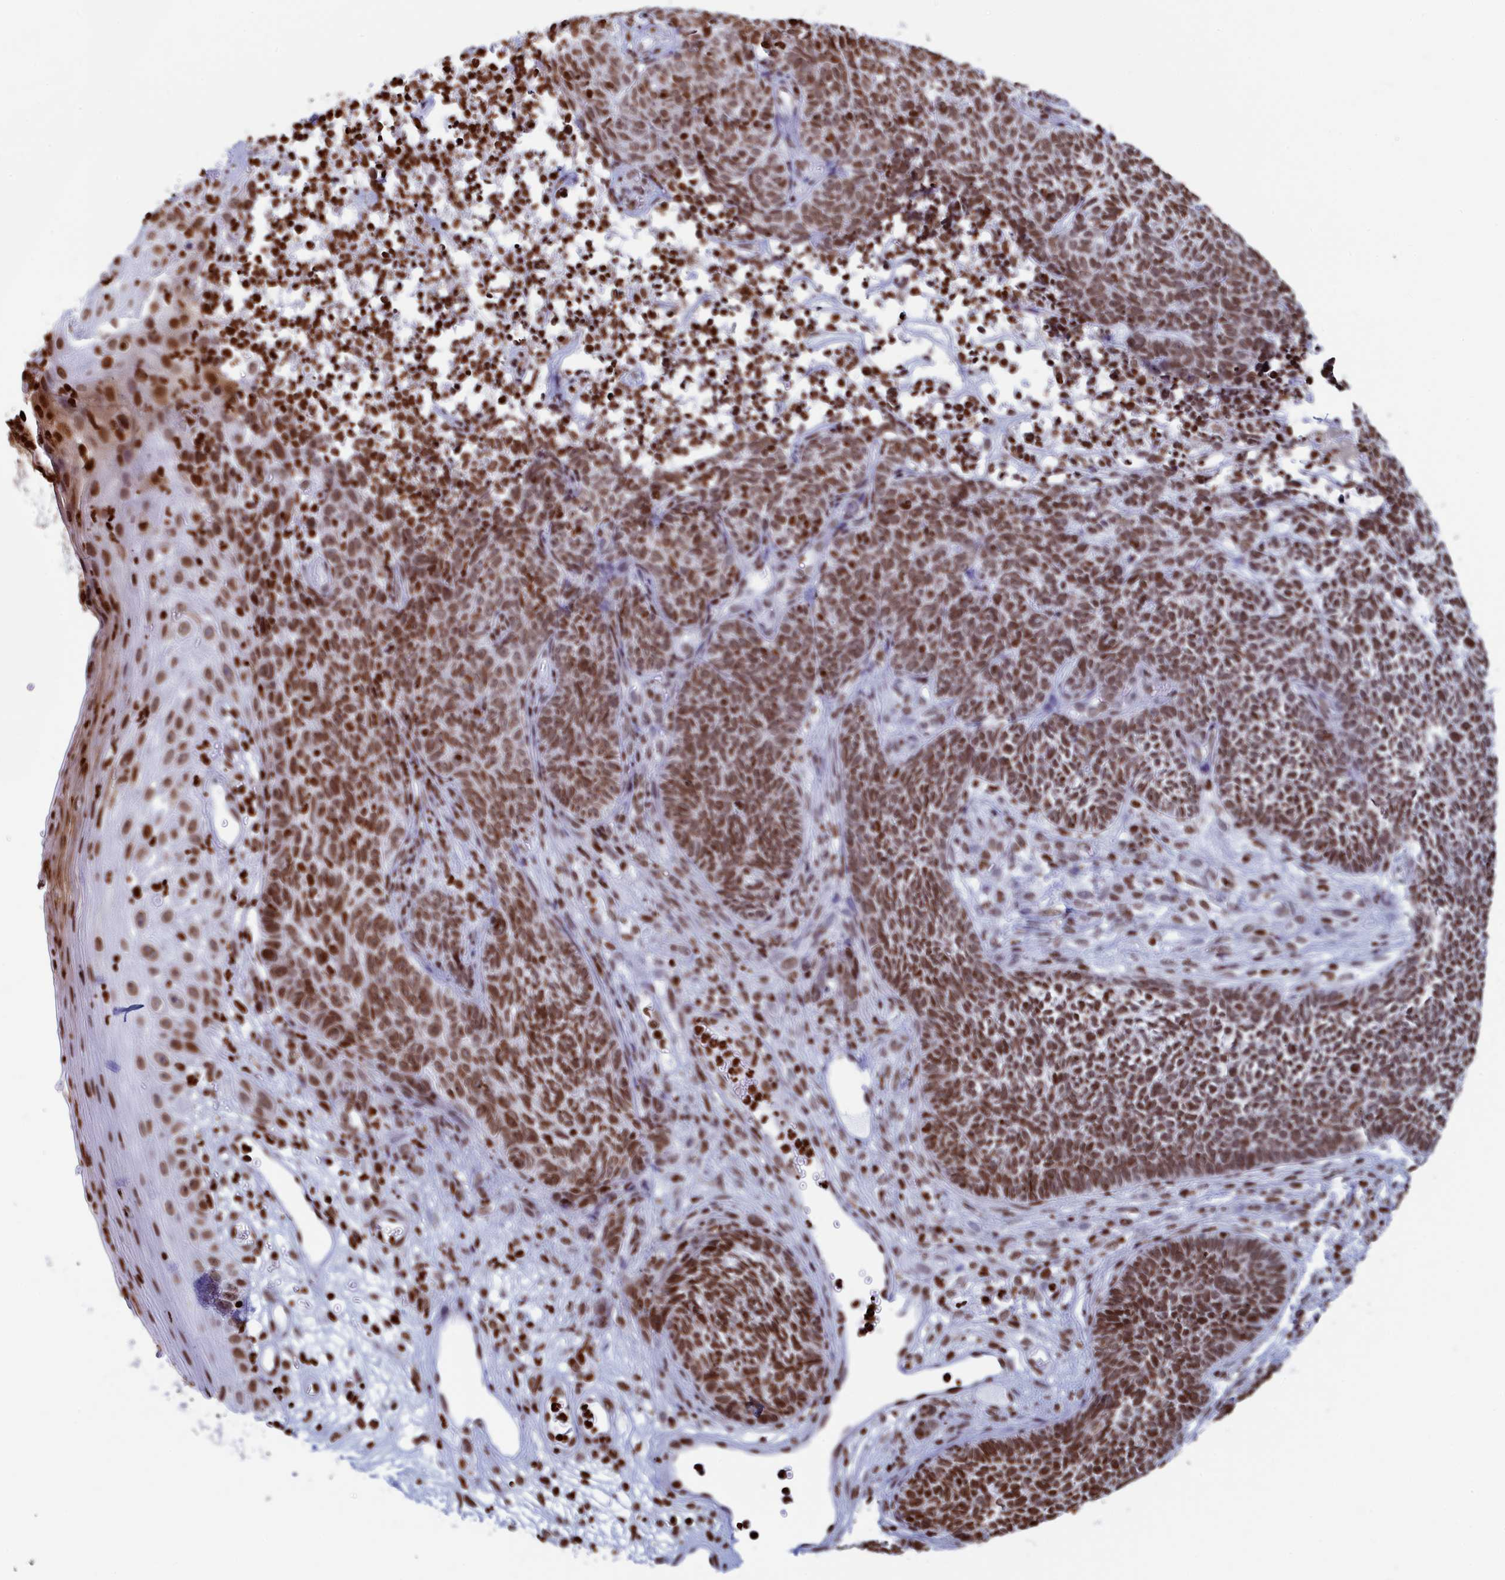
{"staining": {"intensity": "moderate", "quantity": ">75%", "location": "nuclear"}, "tissue": "skin cancer", "cell_type": "Tumor cells", "image_type": "cancer", "snomed": [{"axis": "morphology", "description": "Basal cell carcinoma"}, {"axis": "topography", "description": "Skin"}], "caption": "The micrograph shows immunohistochemical staining of basal cell carcinoma (skin). There is moderate nuclear expression is present in approximately >75% of tumor cells.", "gene": "APOBEC3A", "patient": {"sex": "female", "age": 84}}